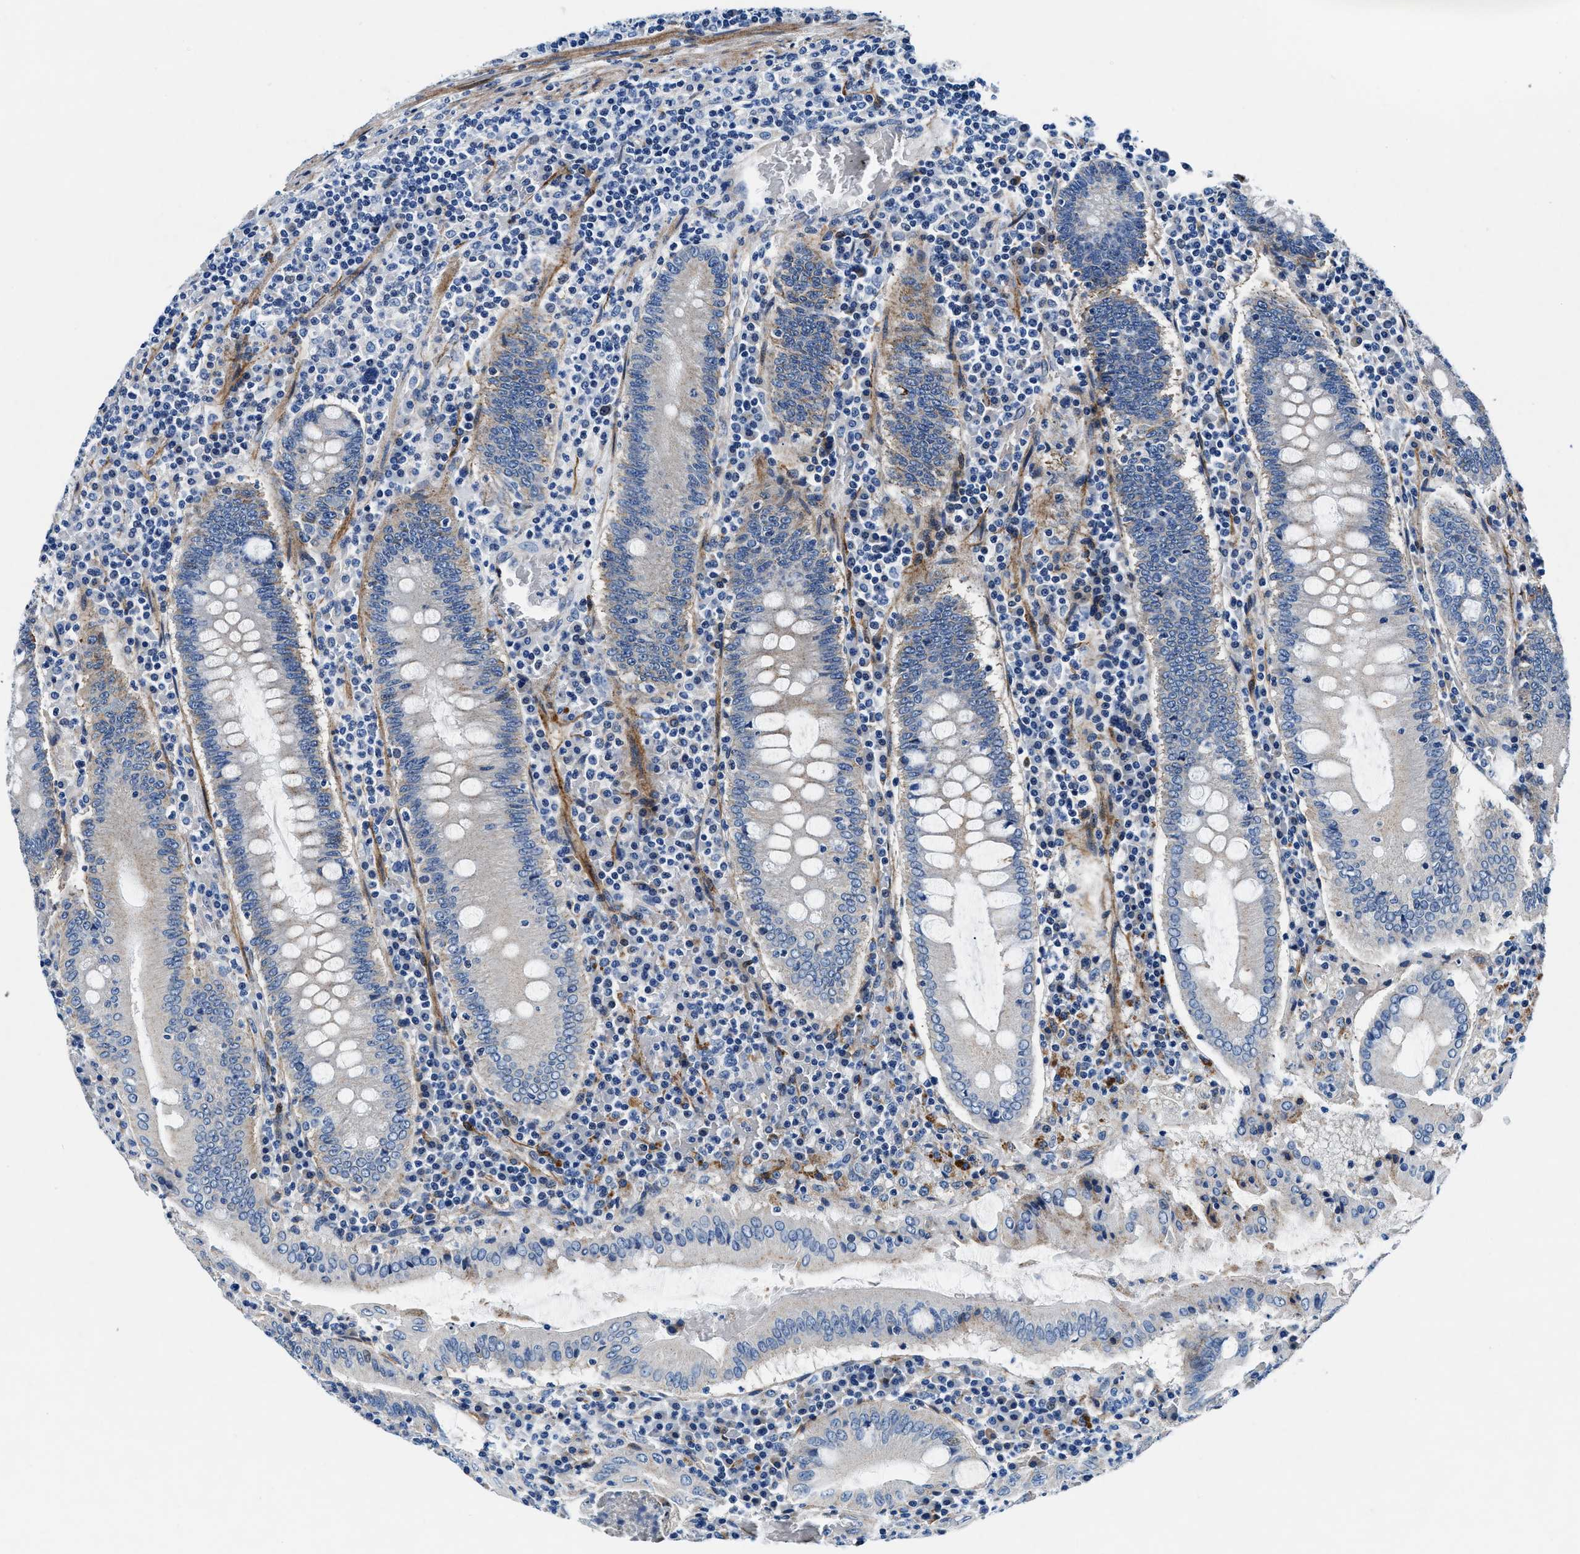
{"staining": {"intensity": "moderate", "quantity": "<25%", "location": "cytoplasmic/membranous"}, "tissue": "colorectal cancer", "cell_type": "Tumor cells", "image_type": "cancer", "snomed": [{"axis": "morphology", "description": "Normal tissue, NOS"}, {"axis": "morphology", "description": "Adenocarcinoma, NOS"}, {"axis": "topography", "description": "Colon"}], "caption": "IHC (DAB (3,3'-diaminobenzidine)) staining of adenocarcinoma (colorectal) shows moderate cytoplasmic/membranous protein staining in about <25% of tumor cells.", "gene": "DAG1", "patient": {"sex": "female", "age": 75}}